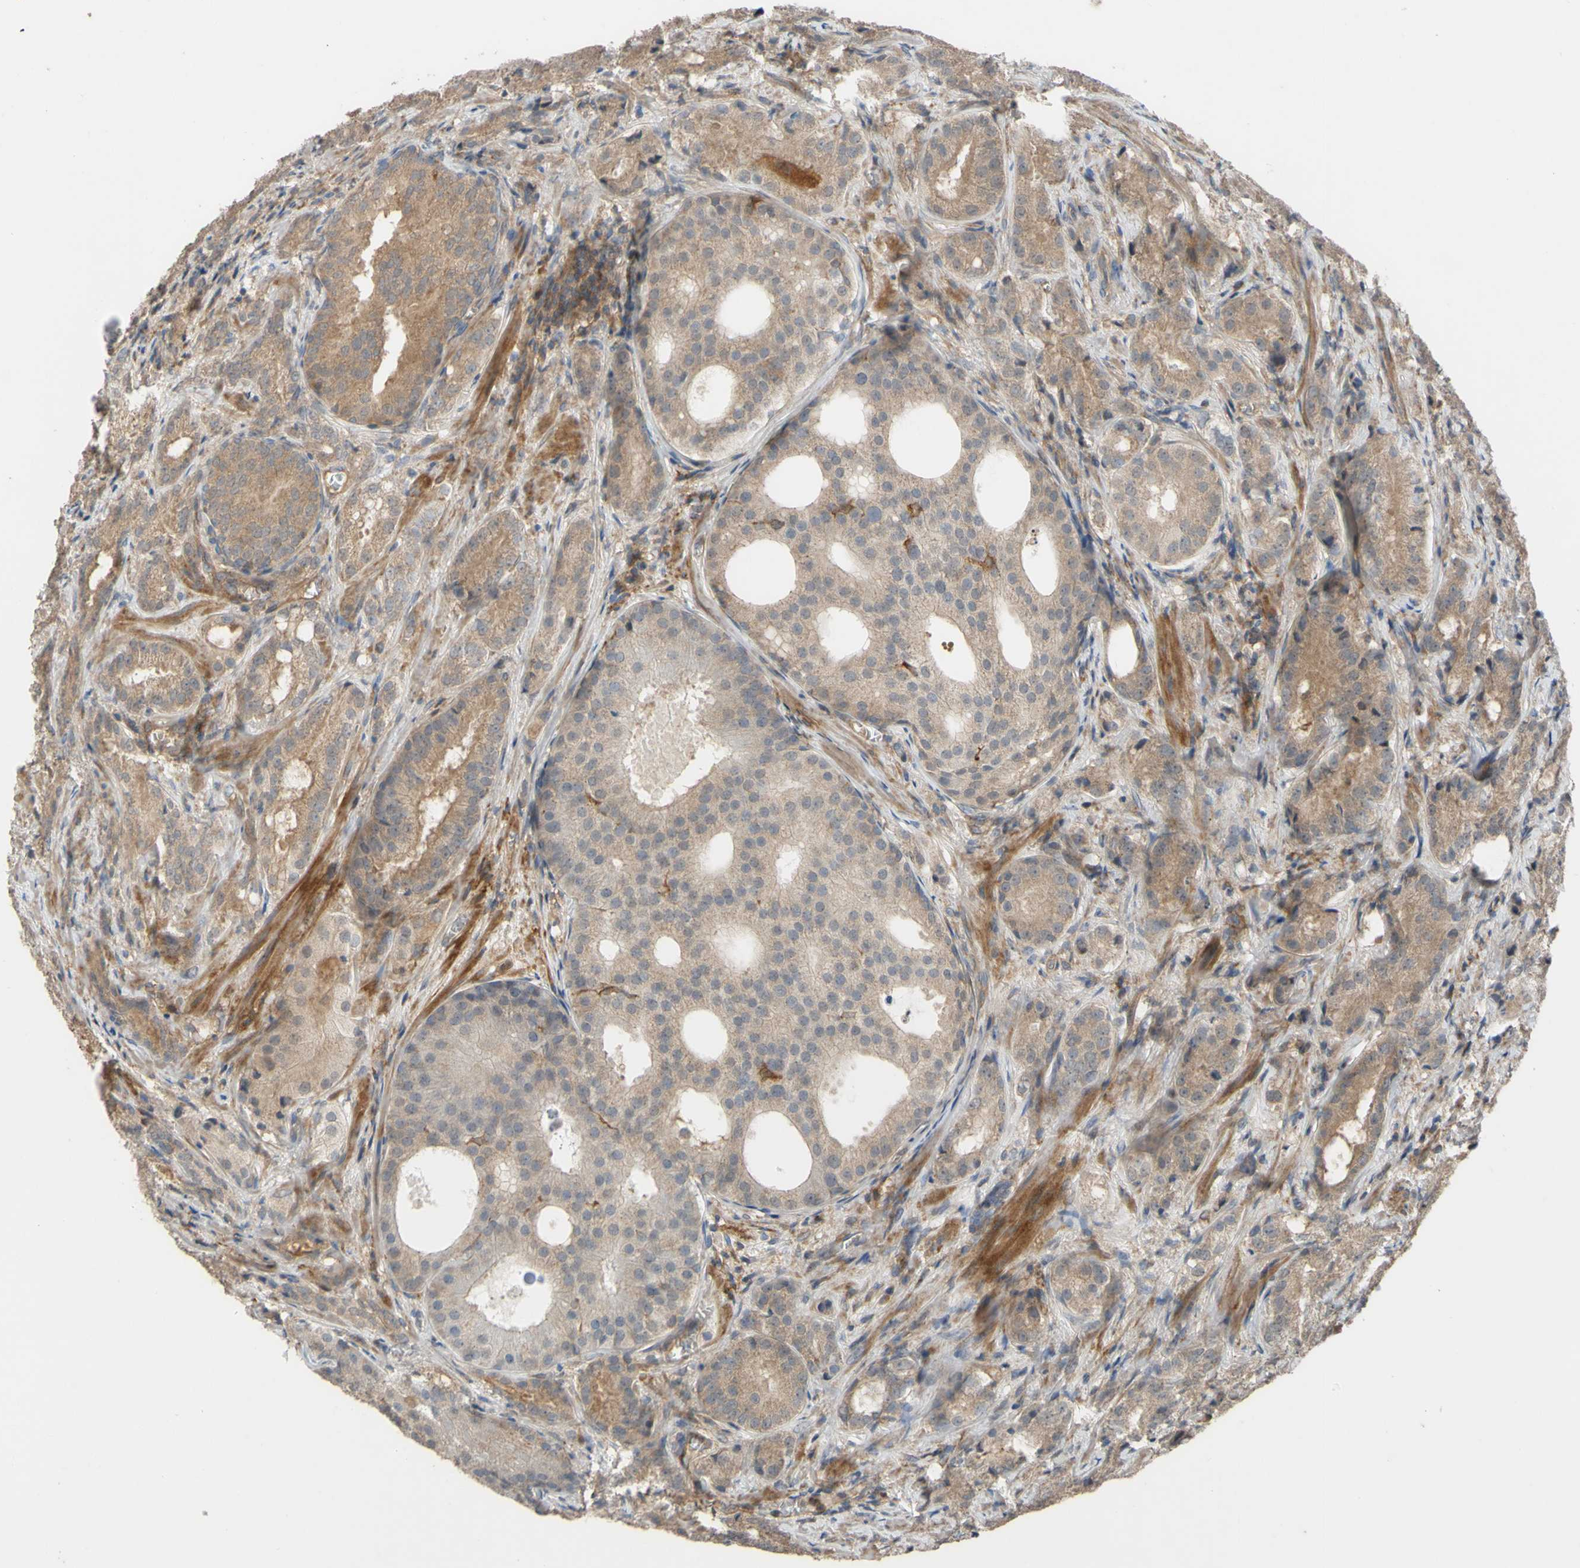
{"staining": {"intensity": "moderate", "quantity": ">75%", "location": "cytoplasmic/membranous"}, "tissue": "prostate cancer", "cell_type": "Tumor cells", "image_type": "cancer", "snomed": [{"axis": "morphology", "description": "Adenocarcinoma, High grade"}, {"axis": "topography", "description": "Prostate"}], "caption": "An immunohistochemistry (IHC) histopathology image of tumor tissue is shown. Protein staining in brown highlights moderate cytoplasmic/membranous positivity in high-grade adenocarcinoma (prostate) within tumor cells.", "gene": "SHROOM4", "patient": {"sex": "male", "age": 64}}